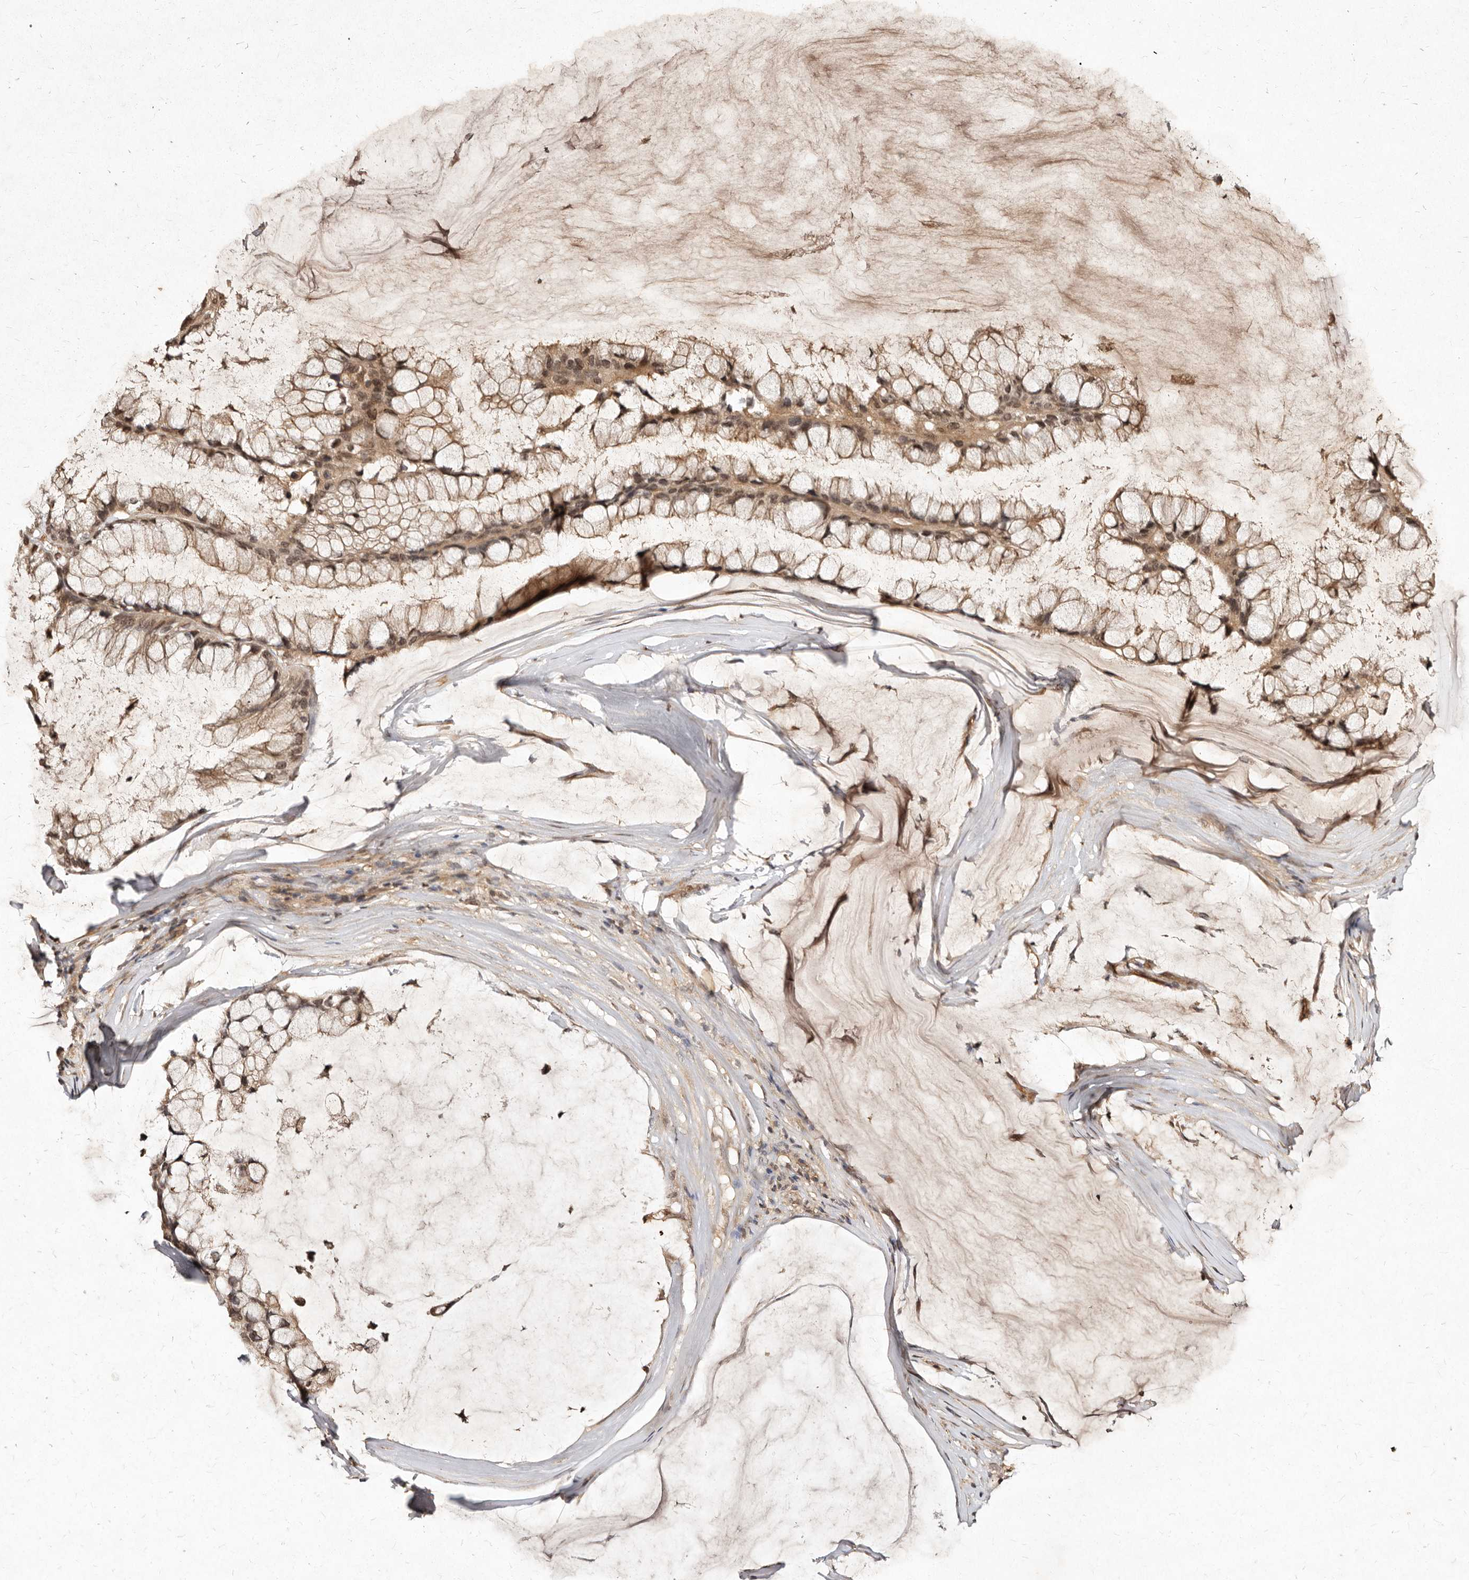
{"staining": {"intensity": "weak", "quantity": ">75%", "location": "cytoplasmic/membranous,nuclear"}, "tissue": "ovarian cancer", "cell_type": "Tumor cells", "image_type": "cancer", "snomed": [{"axis": "morphology", "description": "Cystadenocarcinoma, mucinous, NOS"}, {"axis": "topography", "description": "Ovary"}], "caption": "A brown stain shows weak cytoplasmic/membranous and nuclear staining of a protein in human ovarian mucinous cystadenocarcinoma tumor cells.", "gene": "LCORL", "patient": {"sex": "female", "age": 39}}